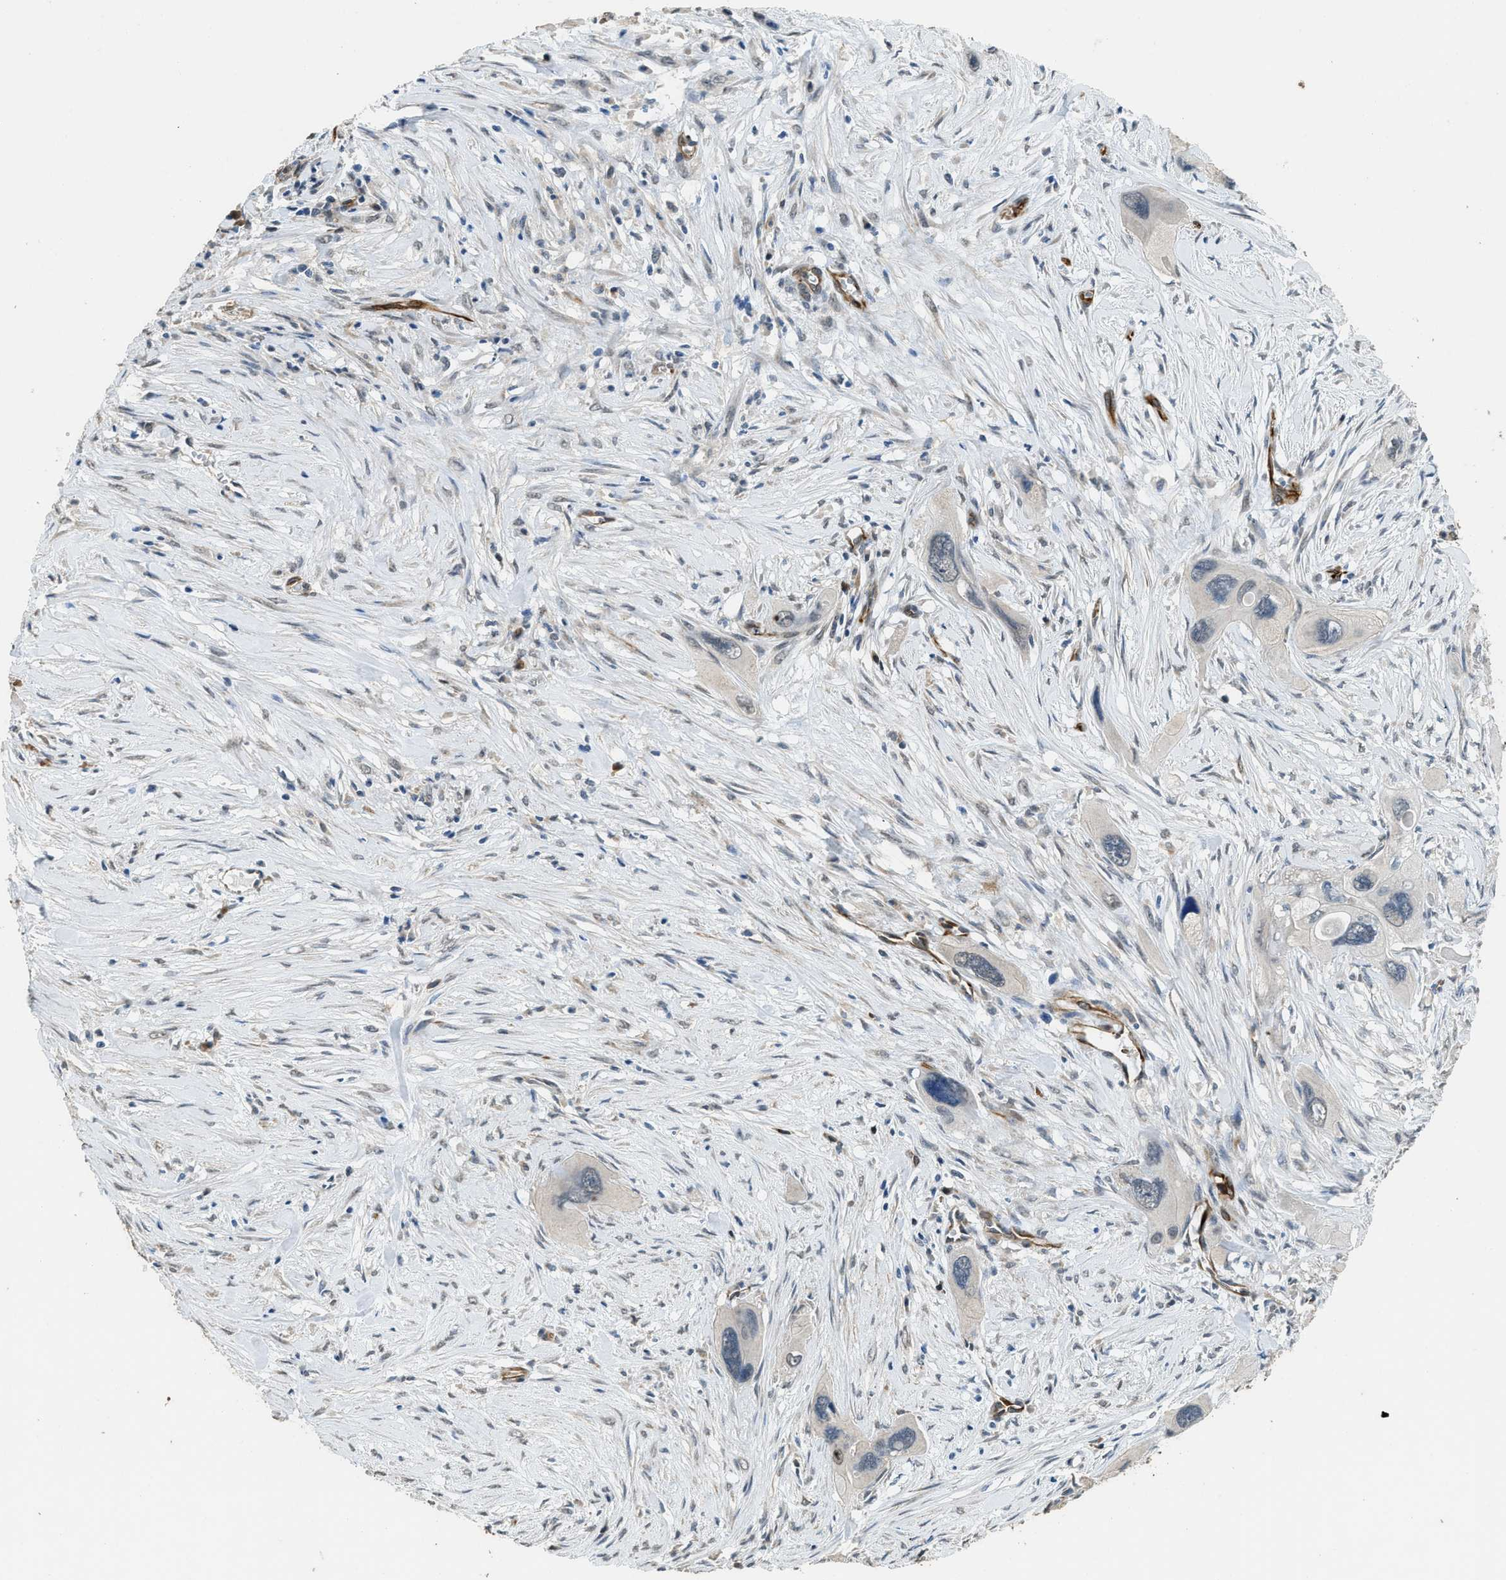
{"staining": {"intensity": "negative", "quantity": "none", "location": "none"}, "tissue": "pancreatic cancer", "cell_type": "Tumor cells", "image_type": "cancer", "snomed": [{"axis": "morphology", "description": "Adenocarcinoma, NOS"}, {"axis": "topography", "description": "Pancreas"}], "caption": "A histopathology image of pancreatic adenocarcinoma stained for a protein displays no brown staining in tumor cells. (DAB (3,3'-diaminobenzidine) immunohistochemistry (IHC), high magnification).", "gene": "SYNM", "patient": {"sex": "male", "age": 73}}